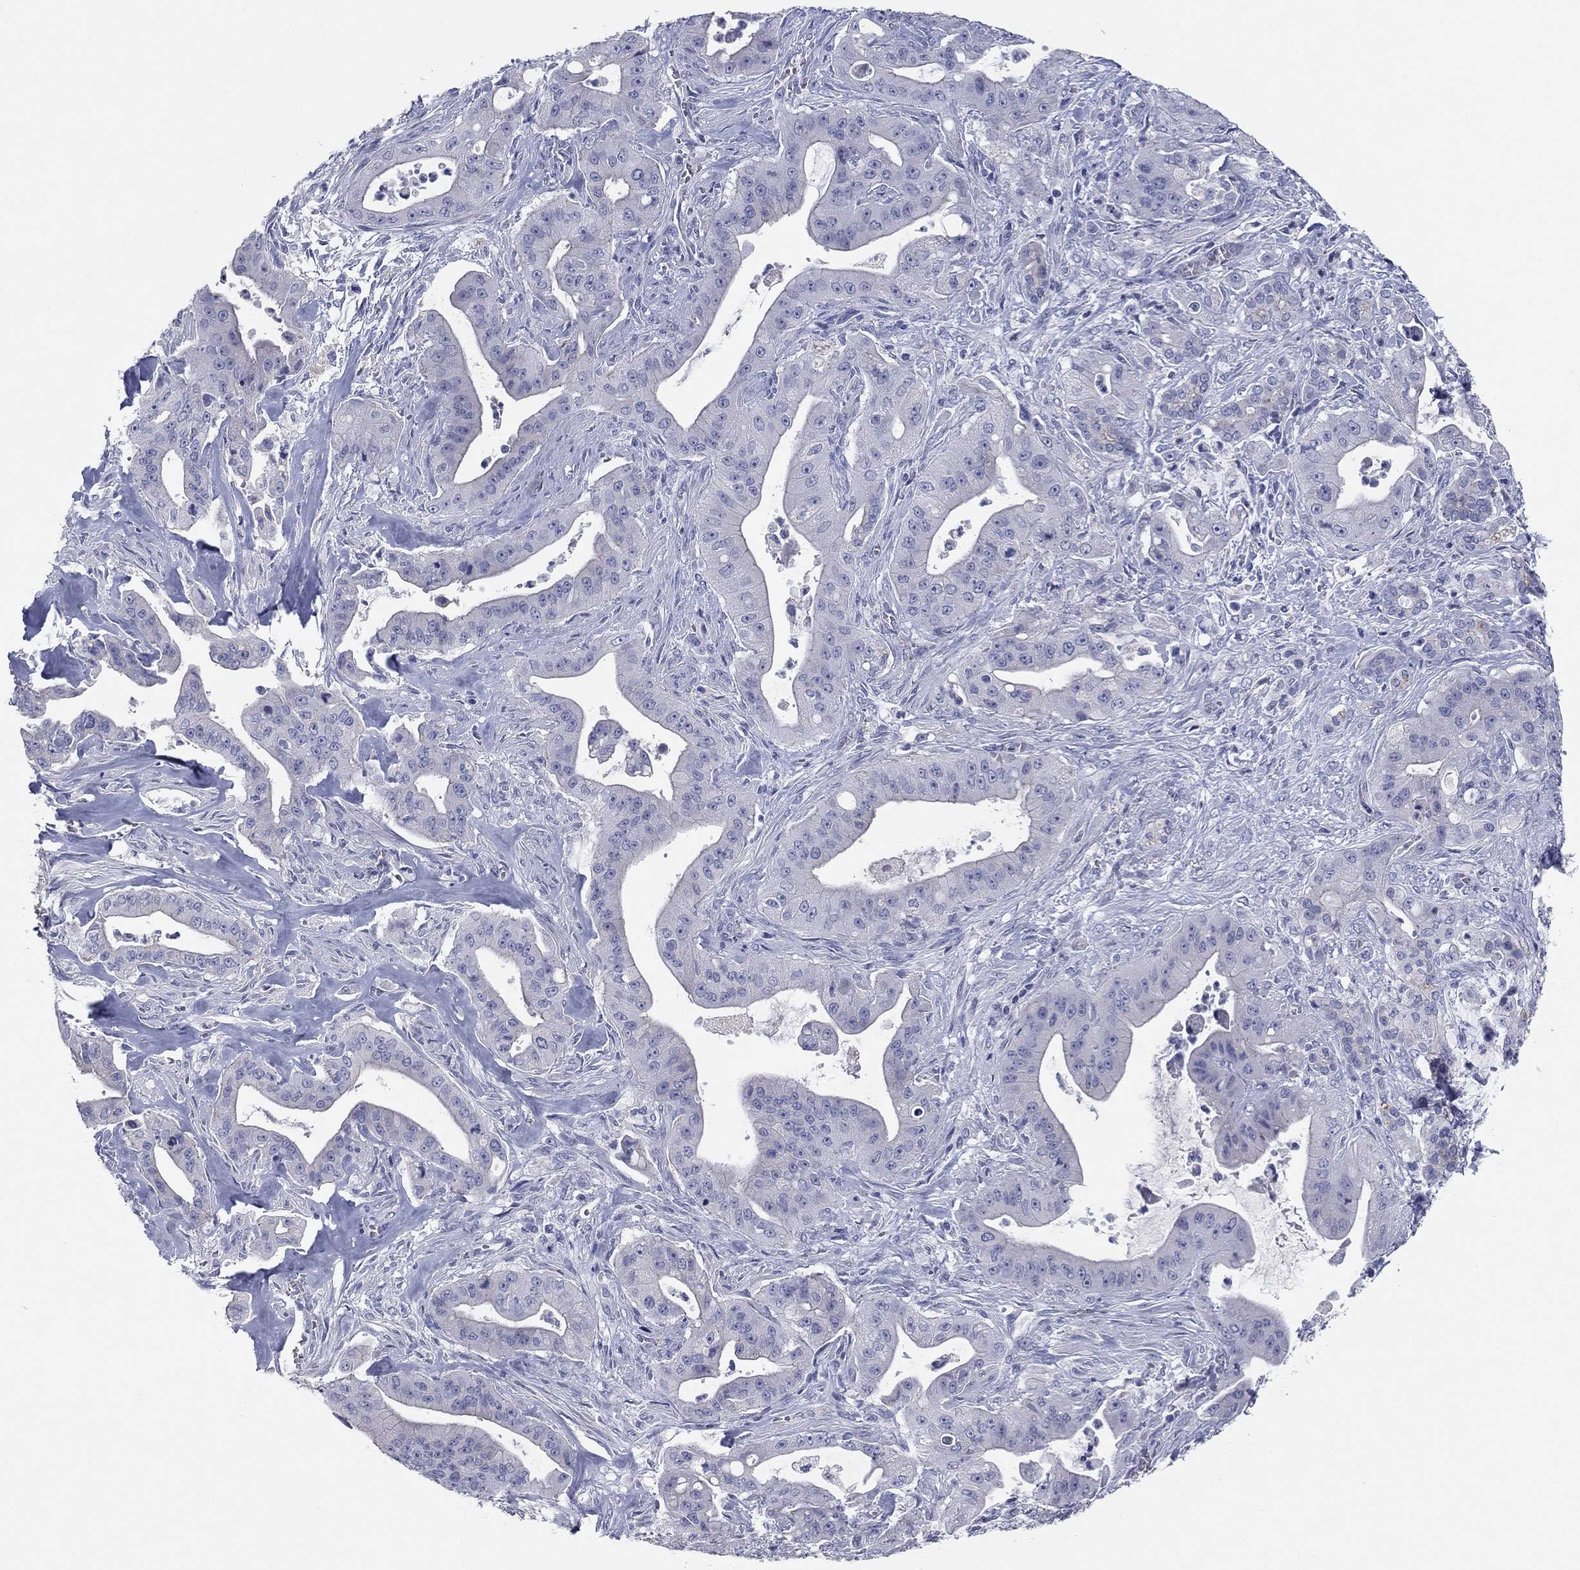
{"staining": {"intensity": "negative", "quantity": "none", "location": "none"}, "tissue": "pancreatic cancer", "cell_type": "Tumor cells", "image_type": "cancer", "snomed": [{"axis": "morphology", "description": "Normal tissue, NOS"}, {"axis": "morphology", "description": "Inflammation, NOS"}, {"axis": "morphology", "description": "Adenocarcinoma, NOS"}, {"axis": "topography", "description": "Pancreas"}], "caption": "An immunohistochemistry (IHC) micrograph of pancreatic adenocarcinoma is shown. There is no staining in tumor cells of pancreatic adenocarcinoma. Brightfield microscopy of IHC stained with DAB (3,3'-diaminobenzidine) (brown) and hematoxylin (blue), captured at high magnification.", "gene": "CNTNAP4", "patient": {"sex": "male", "age": 57}}